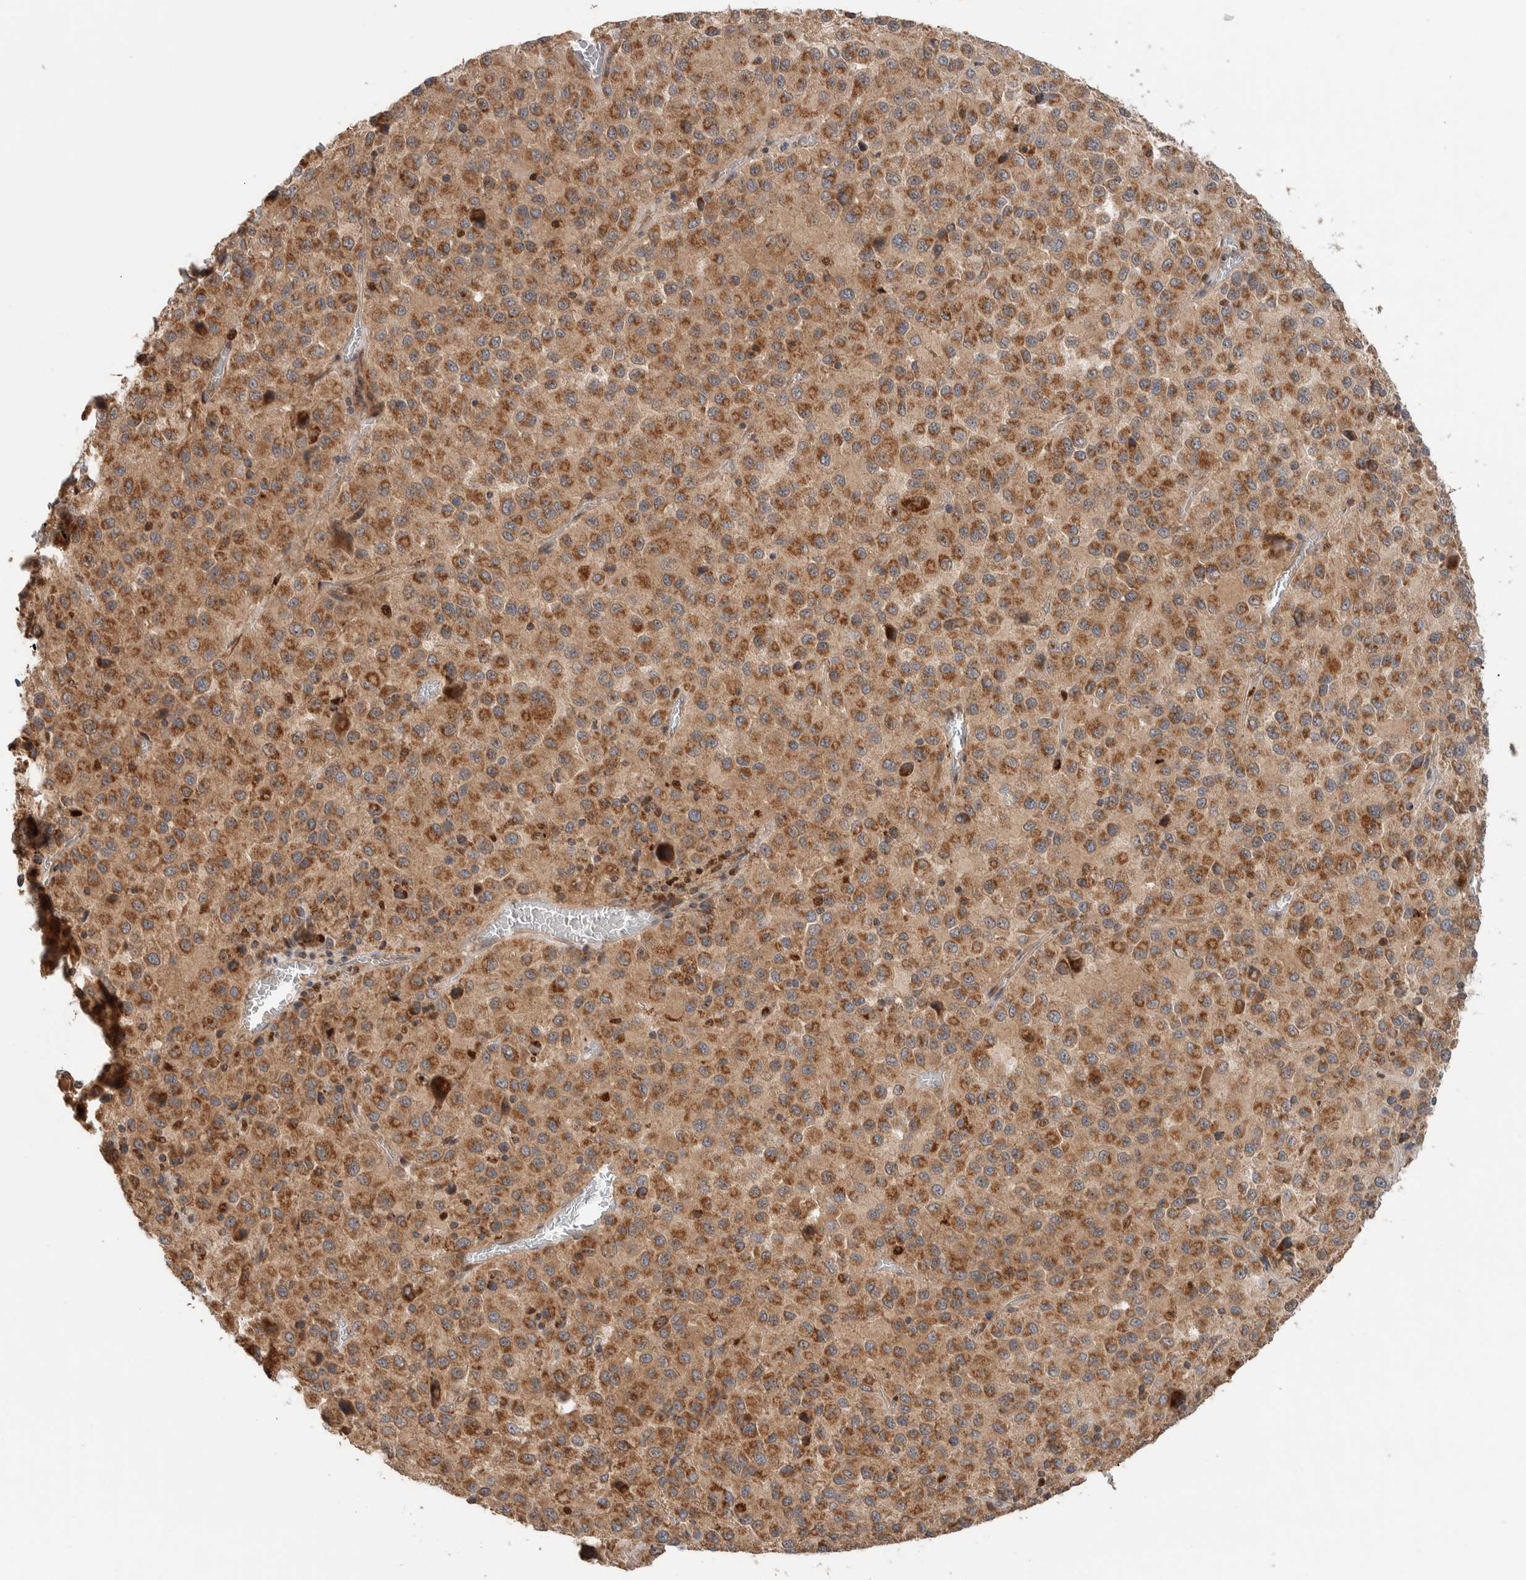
{"staining": {"intensity": "moderate", "quantity": ">75%", "location": "cytoplasmic/membranous"}, "tissue": "melanoma", "cell_type": "Tumor cells", "image_type": "cancer", "snomed": [{"axis": "morphology", "description": "Malignant melanoma, Metastatic site"}, {"axis": "topography", "description": "Lung"}], "caption": "Melanoma tissue reveals moderate cytoplasmic/membranous staining in about >75% of tumor cells, visualized by immunohistochemistry.", "gene": "VPS53", "patient": {"sex": "male", "age": 64}}